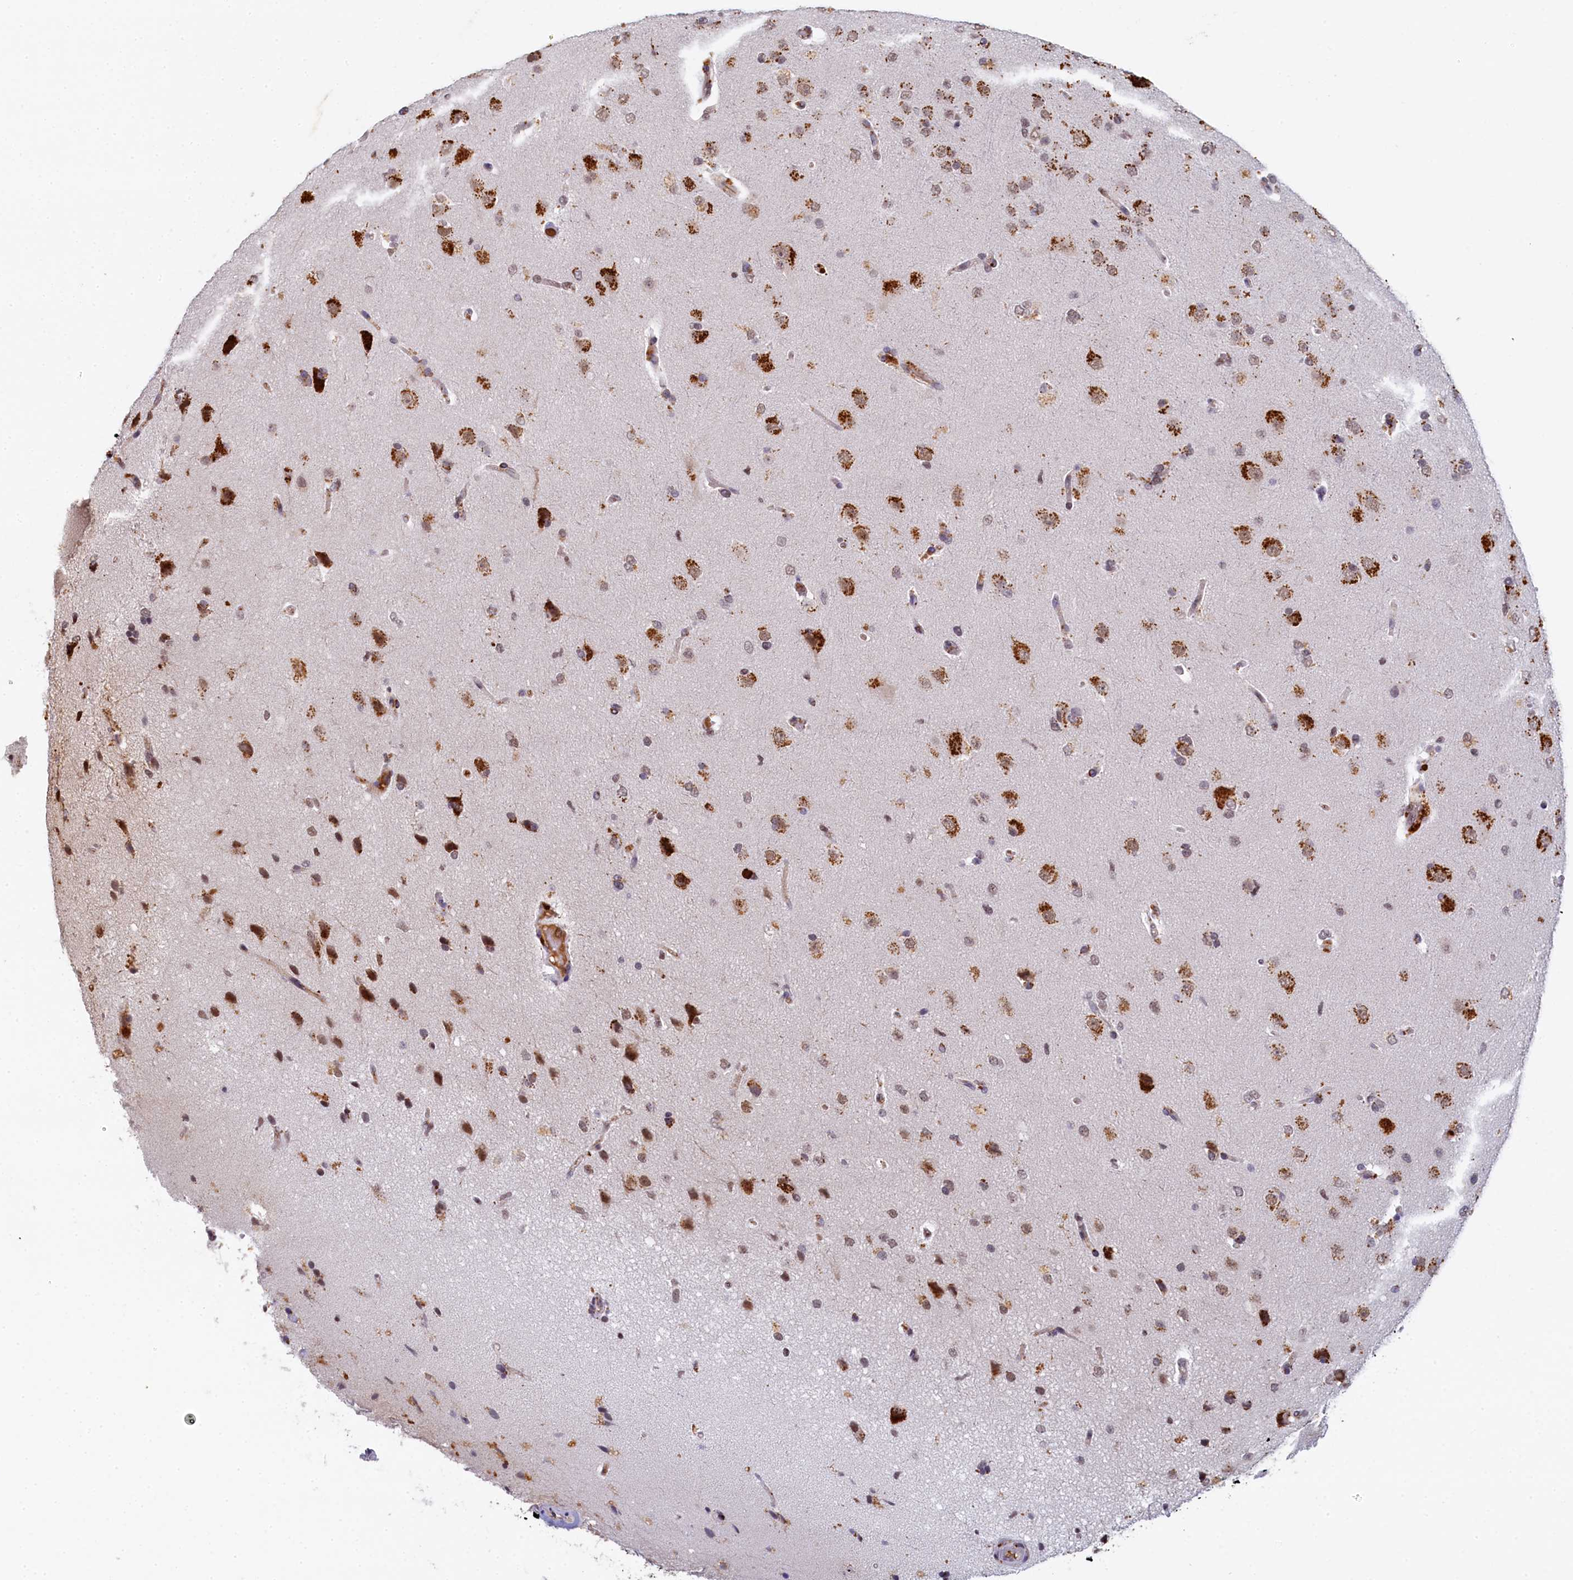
{"staining": {"intensity": "moderate", "quantity": ">75%", "location": "nuclear"}, "tissue": "glioma", "cell_type": "Tumor cells", "image_type": "cancer", "snomed": [{"axis": "morphology", "description": "Glioma, malignant, High grade"}, {"axis": "topography", "description": "Brain"}], "caption": "Protein staining displays moderate nuclear positivity in about >75% of tumor cells in glioma. (DAB = brown stain, brightfield microscopy at high magnification).", "gene": "INTS14", "patient": {"sex": "male", "age": 72}}